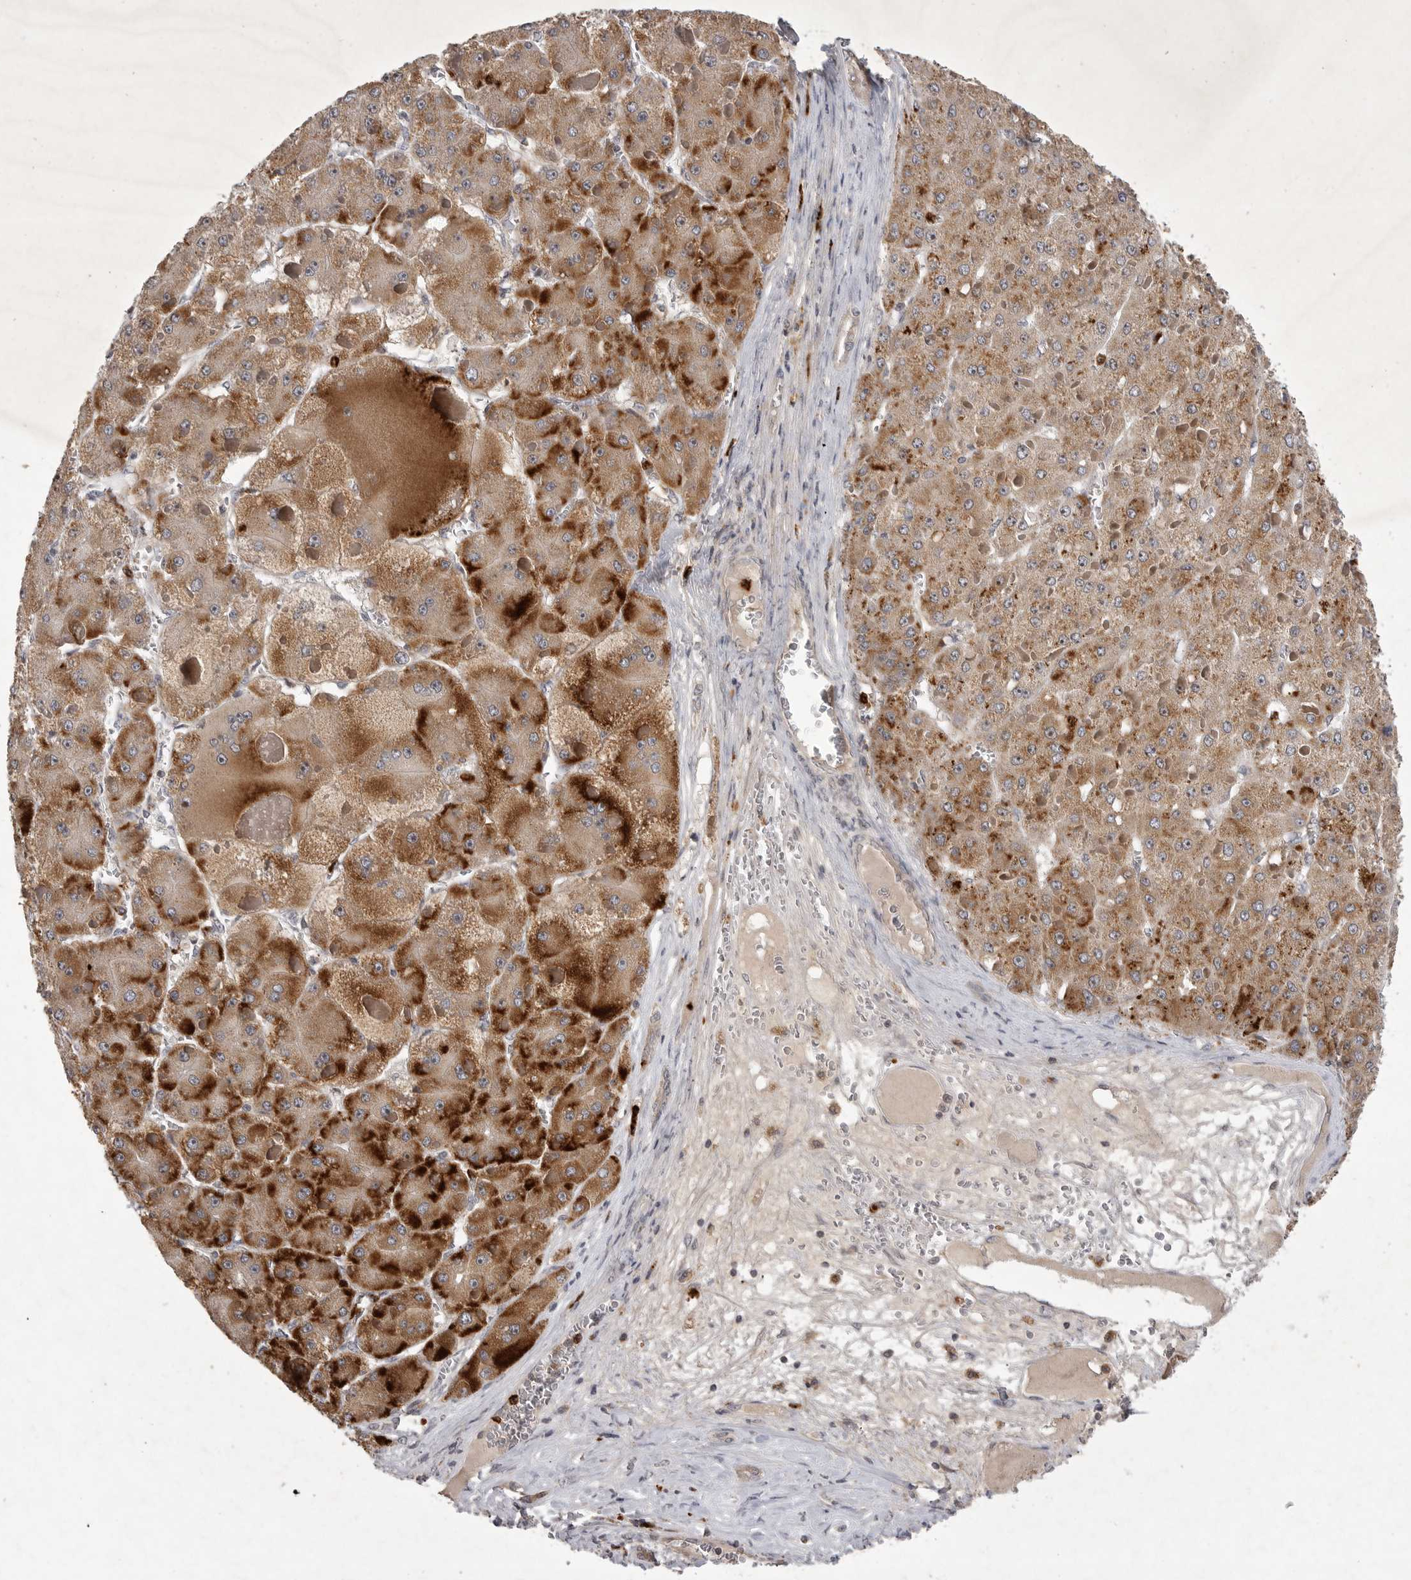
{"staining": {"intensity": "moderate", "quantity": "25%-75%", "location": "cytoplasmic/membranous"}, "tissue": "liver cancer", "cell_type": "Tumor cells", "image_type": "cancer", "snomed": [{"axis": "morphology", "description": "Carcinoma, Hepatocellular, NOS"}, {"axis": "topography", "description": "Liver"}], "caption": "Immunohistochemistry (IHC) of human hepatocellular carcinoma (liver) shows medium levels of moderate cytoplasmic/membranous positivity in about 25%-75% of tumor cells. (Brightfield microscopy of DAB IHC at high magnification).", "gene": "UBE3D", "patient": {"sex": "female", "age": 73}}